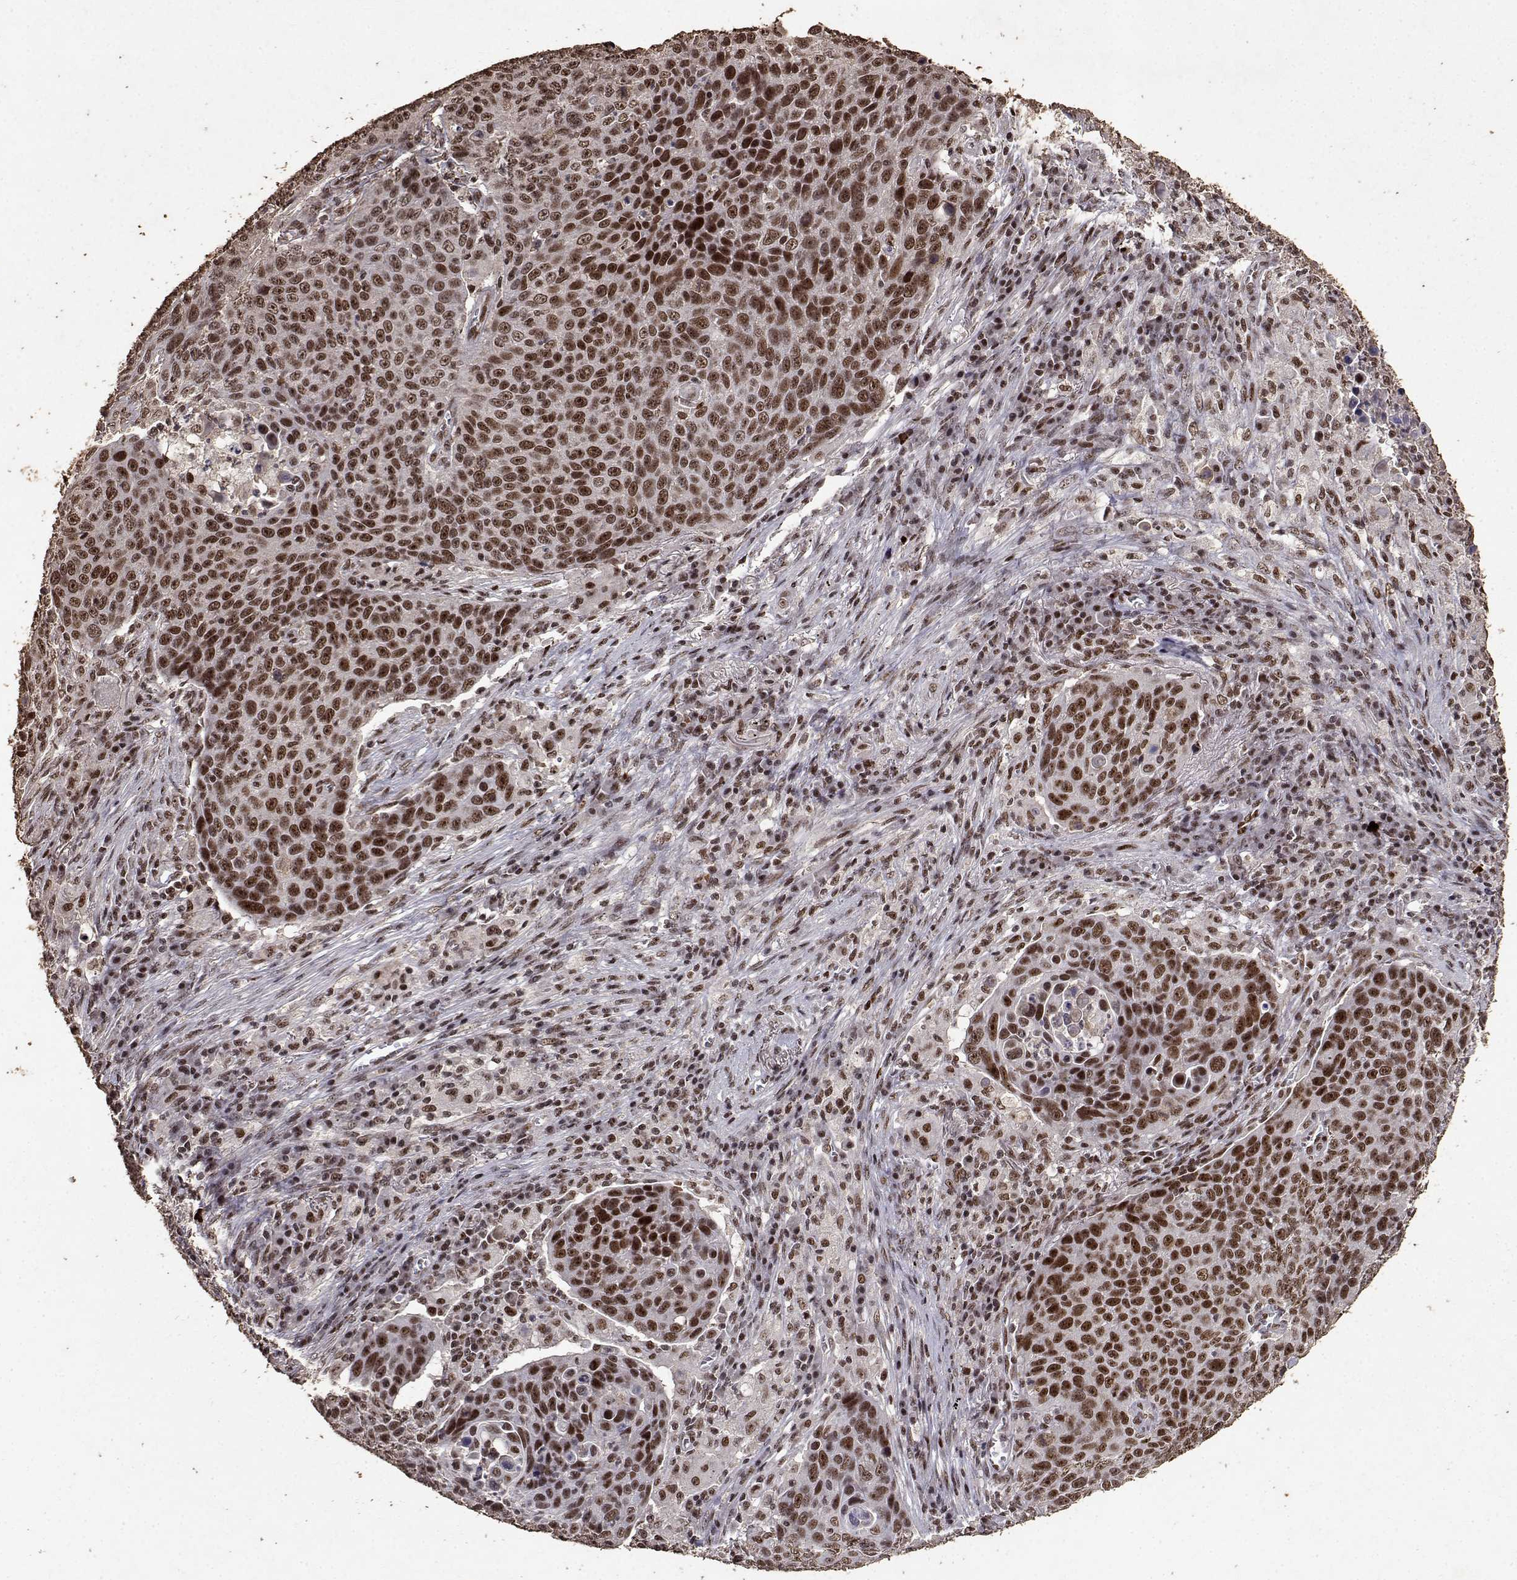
{"staining": {"intensity": "strong", "quantity": ">75%", "location": "nuclear"}, "tissue": "lung cancer", "cell_type": "Tumor cells", "image_type": "cancer", "snomed": [{"axis": "morphology", "description": "Squamous cell carcinoma, NOS"}, {"axis": "topography", "description": "Lung"}], "caption": "Protein expression analysis of lung cancer reveals strong nuclear expression in approximately >75% of tumor cells. The protein of interest is stained brown, and the nuclei are stained in blue (DAB IHC with brightfield microscopy, high magnification).", "gene": "TOE1", "patient": {"sex": "male", "age": 78}}